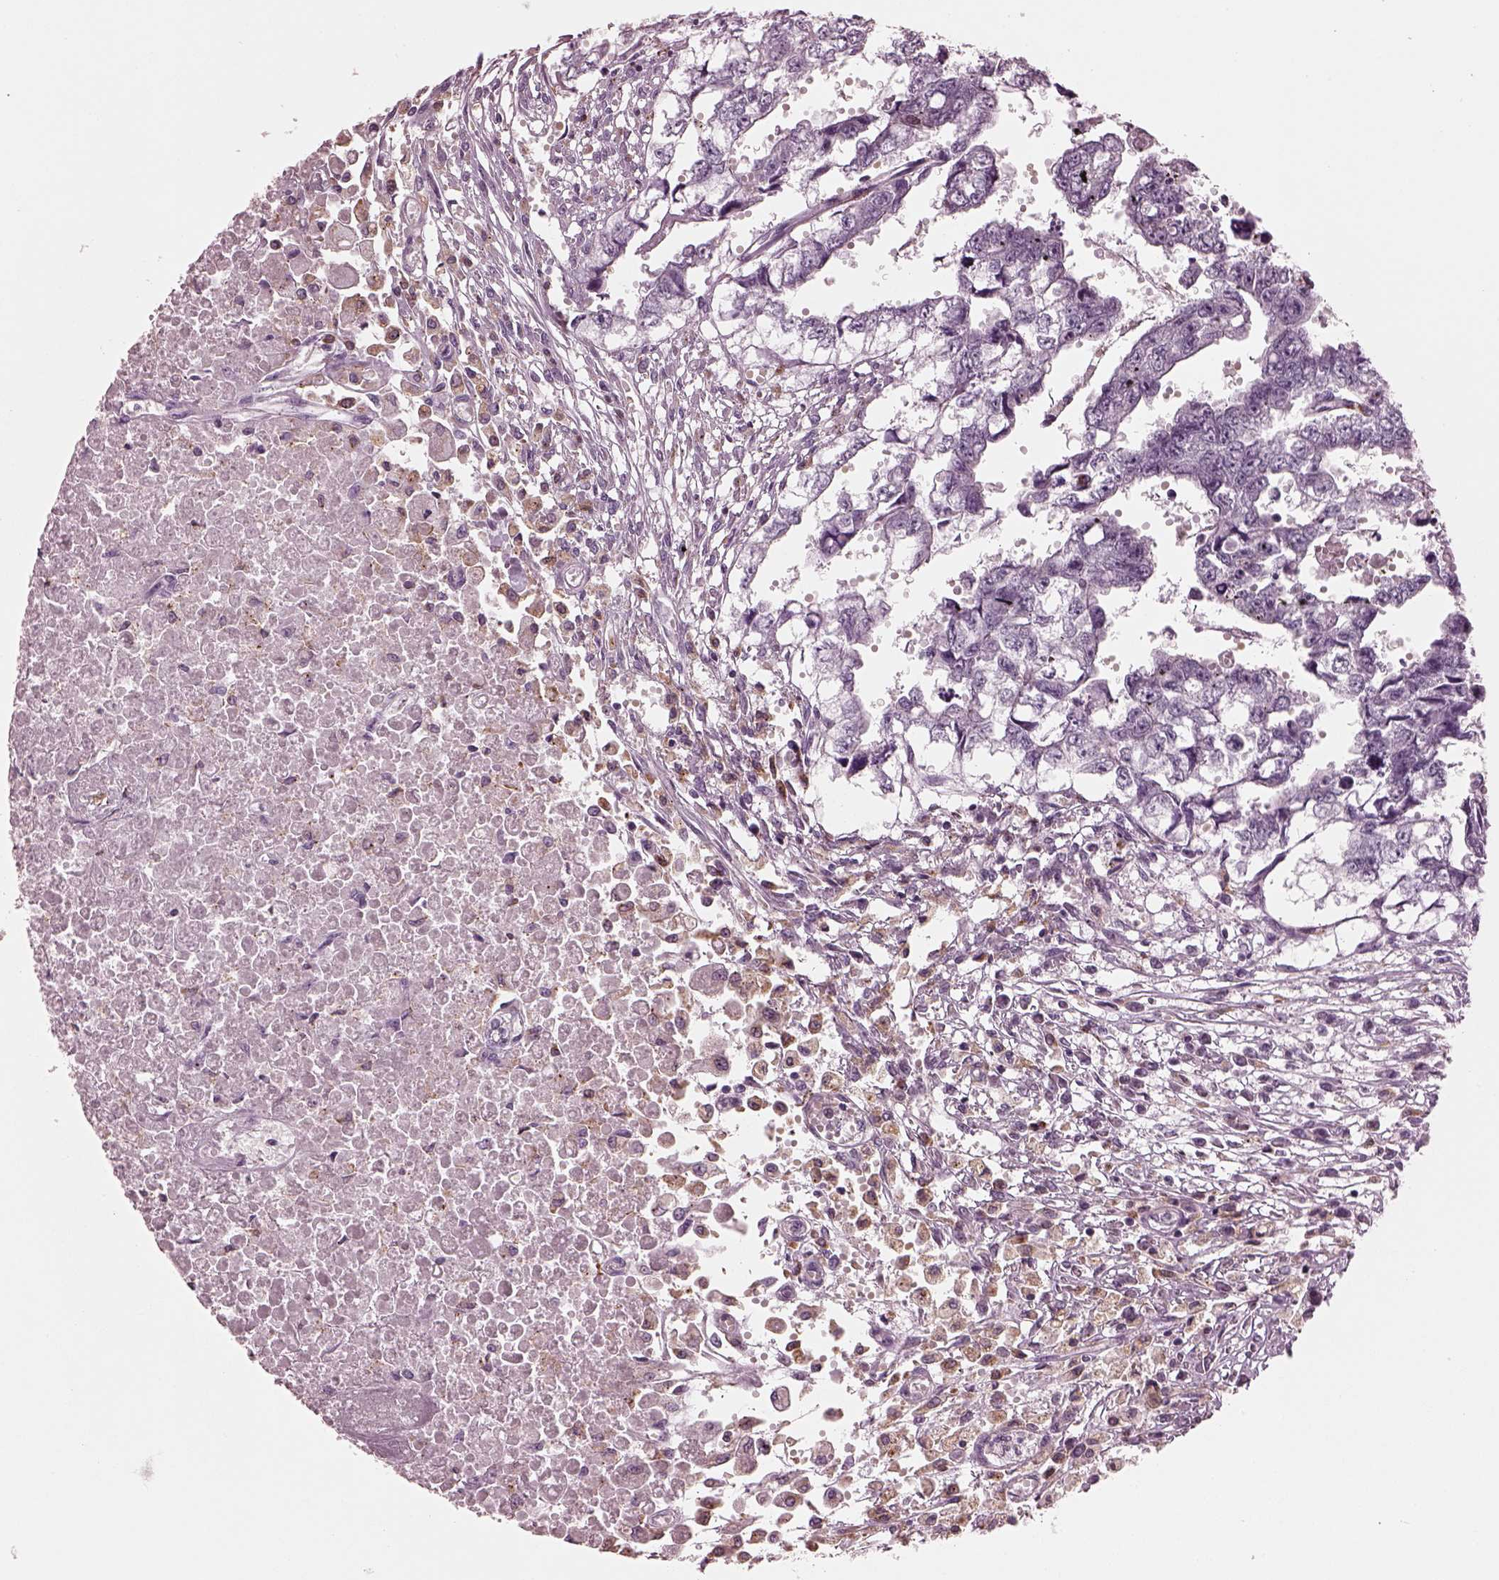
{"staining": {"intensity": "negative", "quantity": "none", "location": "none"}, "tissue": "testis cancer", "cell_type": "Tumor cells", "image_type": "cancer", "snomed": [{"axis": "morphology", "description": "Carcinoma, Embryonal, NOS"}, {"axis": "morphology", "description": "Teratoma, malignant, NOS"}, {"axis": "topography", "description": "Testis"}], "caption": "The image displays no staining of tumor cells in testis malignant teratoma.", "gene": "SLAMF8", "patient": {"sex": "male", "age": 44}}